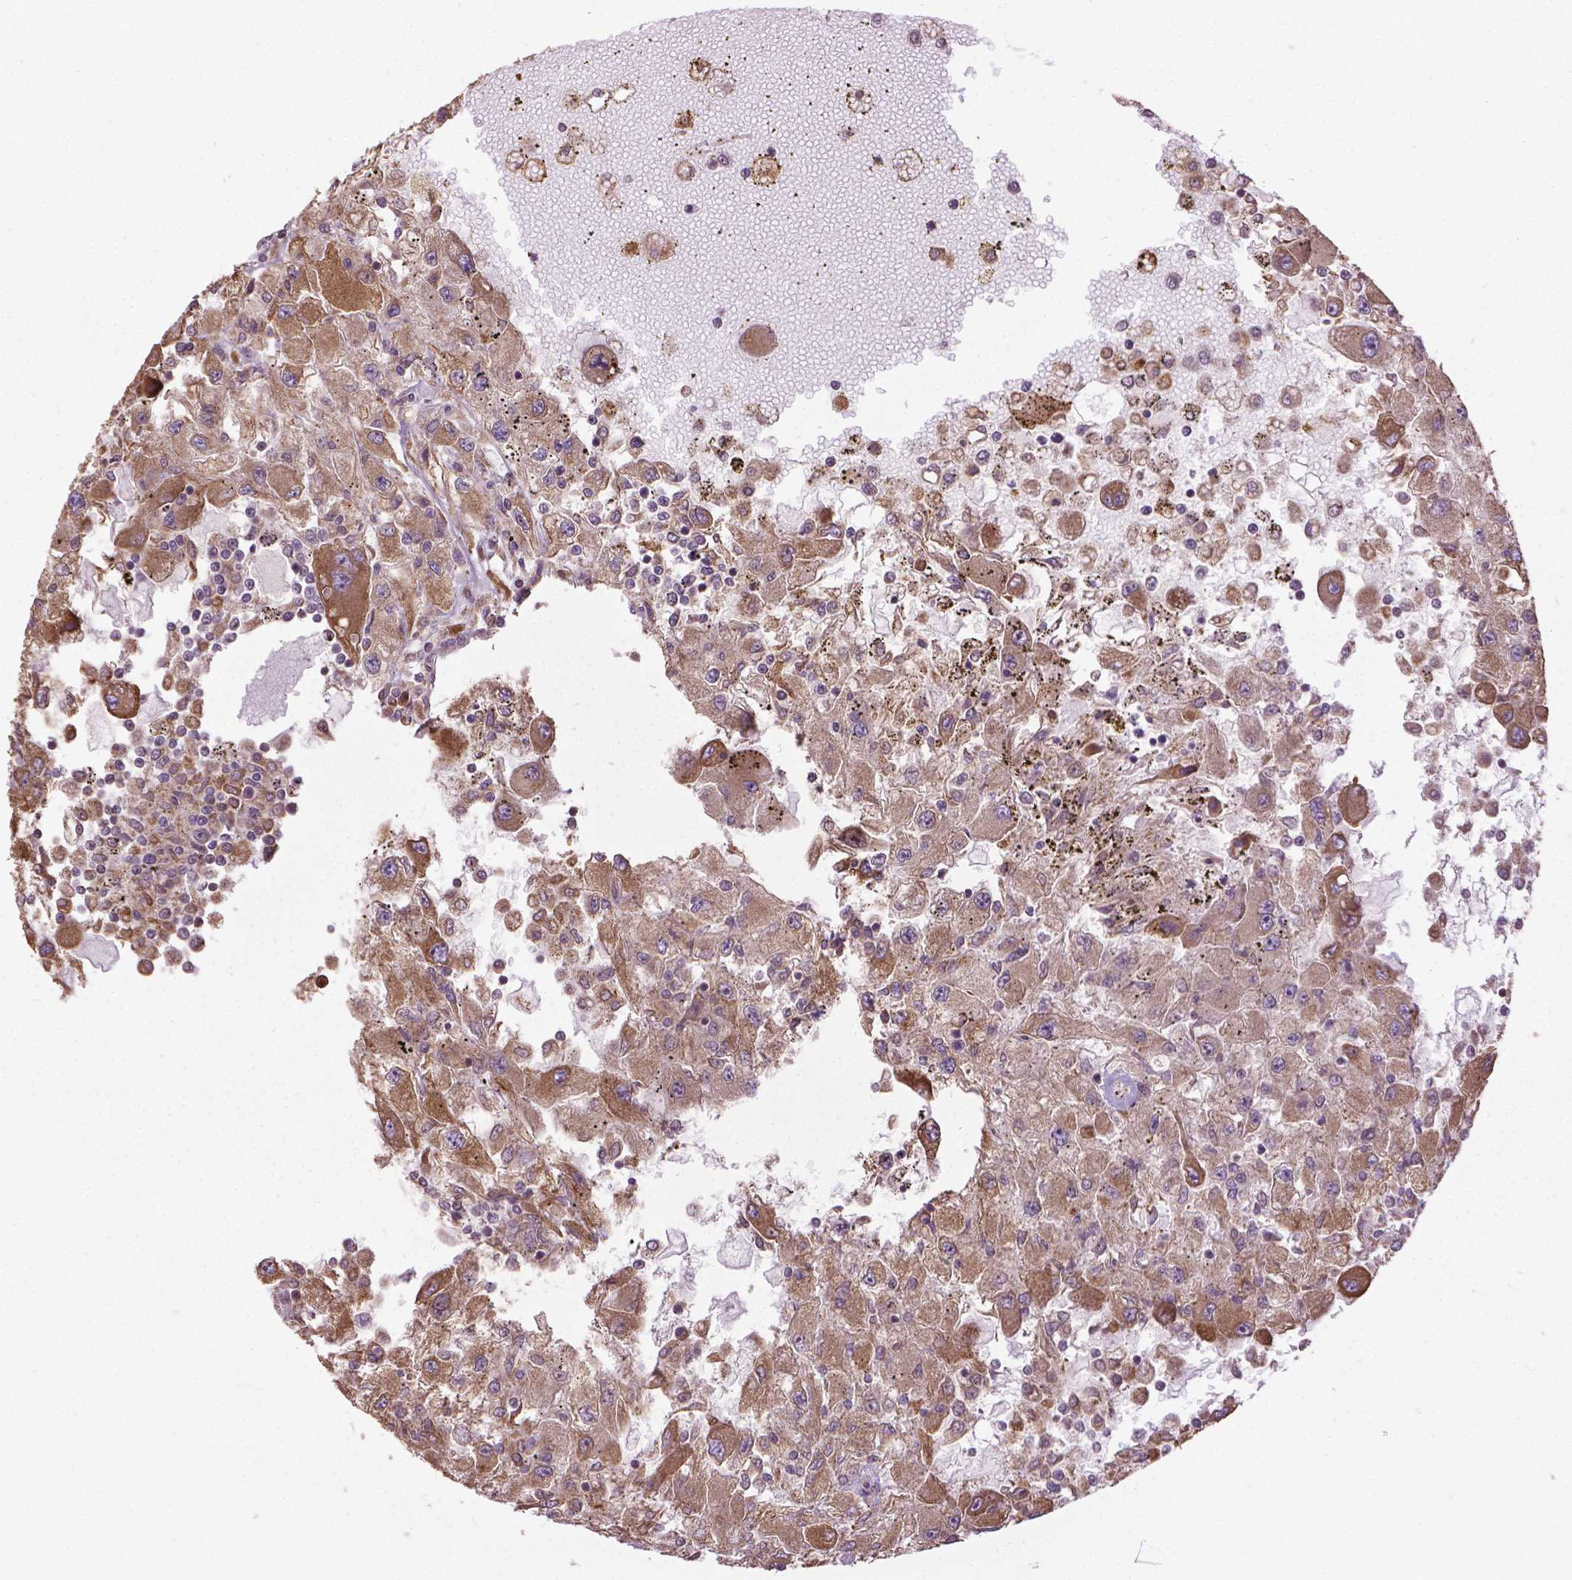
{"staining": {"intensity": "moderate", "quantity": ">75%", "location": "cytoplasmic/membranous"}, "tissue": "renal cancer", "cell_type": "Tumor cells", "image_type": "cancer", "snomed": [{"axis": "morphology", "description": "Adenocarcinoma, NOS"}, {"axis": "topography", "description": "Kidney"}], "caption": "Human renal cancer (adenocarcinoma) stained with a brown dye shows moderate cytoplasmic/membranous positive positivity in approximately >75% of tumor cells.", "gene": "GAS1", "patient": {"sex": "female", "age": 67}}